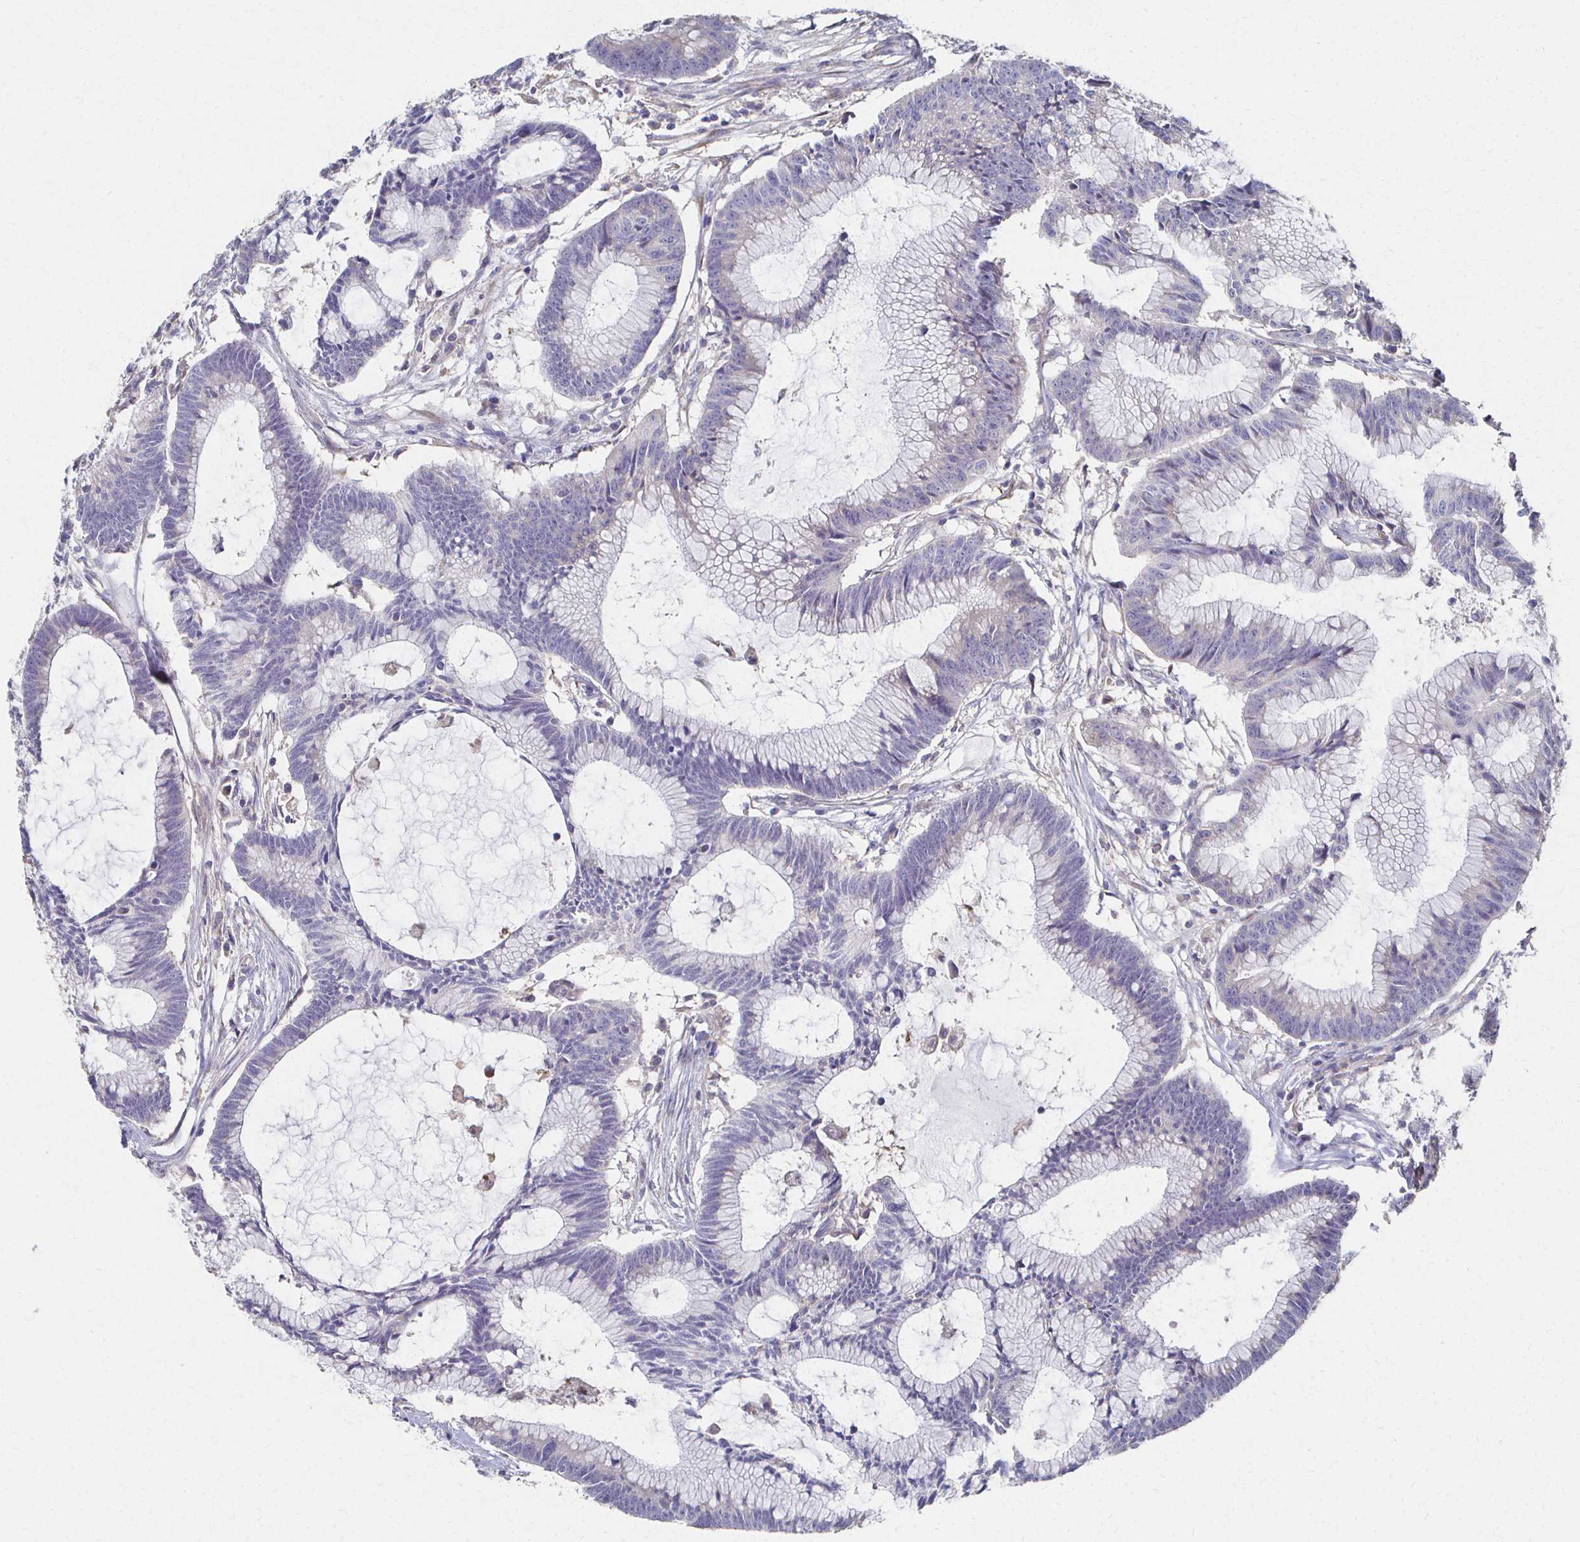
{"staining": {"intensity": "weak", "quantity": "<25%", "location": "cytoplasmic/membranous"}, "tissue": "colorectal cancer", "cell_type": "Tumor cells", "image_type": "cancer", "snomed": [{"axis": "morphology", "description": "Adenocarcinoma, NOS"}, {"axis": "topography", "description": "Colon"}], "caption": "There is no significant expression in tumor cells of colorectal cancer (adenocarcinoma).", "gene": "CX3CR1", "patient": {"sex": "female", "age": 78}}